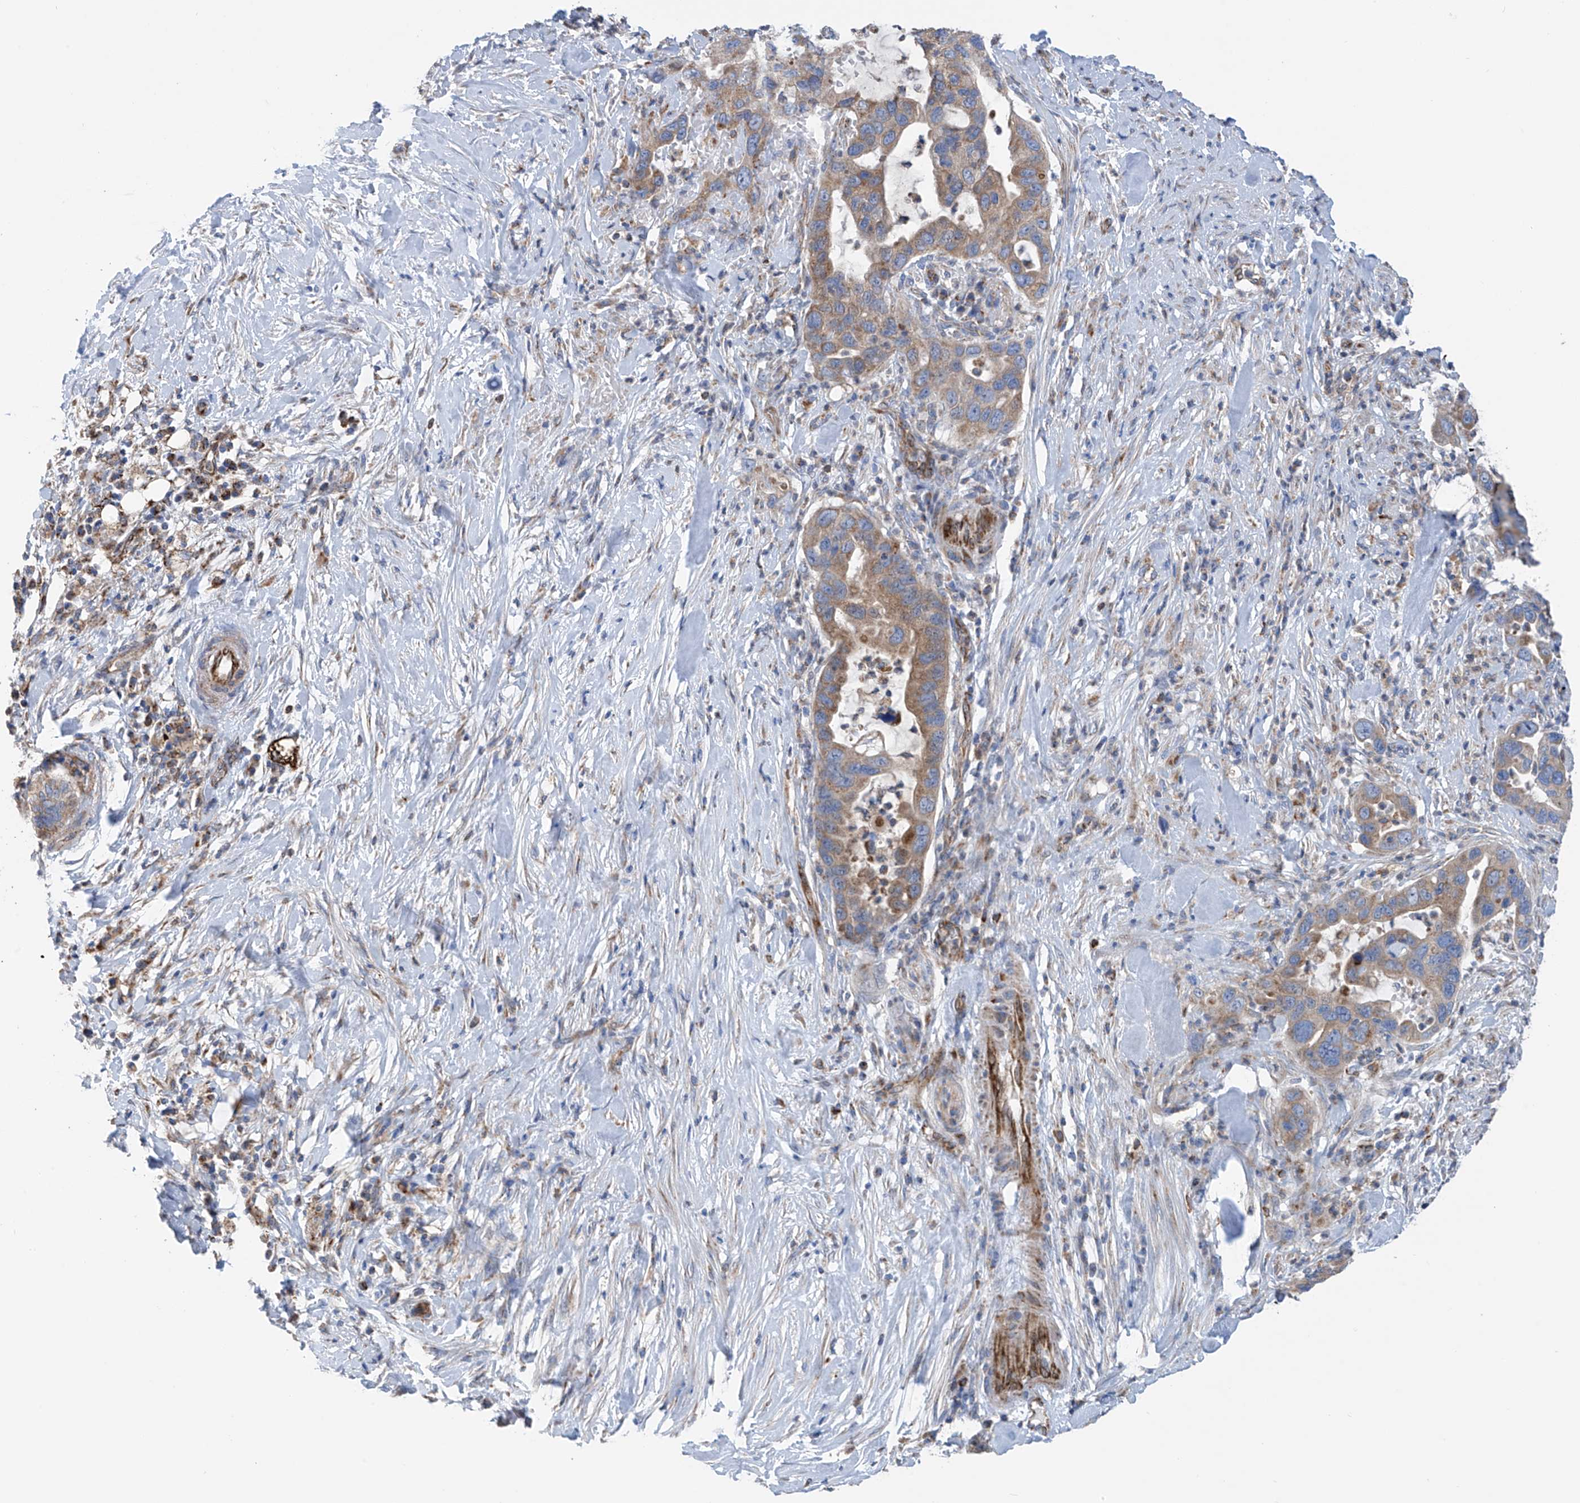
{"staining": {"intensity": "moderate", "quantity": ">75%", "location": "cytoplasmic/membranous"}, "tissue": "pancreatic cancer", "cell_type": "Tumor cells", "image_type": "cancer", "snomed": [{"axis": "morphology", "description": "Adenocarcinoma, NOS"}, {"axis": "topography", "description": "Pancreas"}], "caption": "The immunohistochemical stain shows moderate cytoplasmic/membranous expression in tumor cells of adenocarcinoma (pancreatic) tissue.", "gene": "EIF5B", "patient": {"sex": "female", "age": 71}}